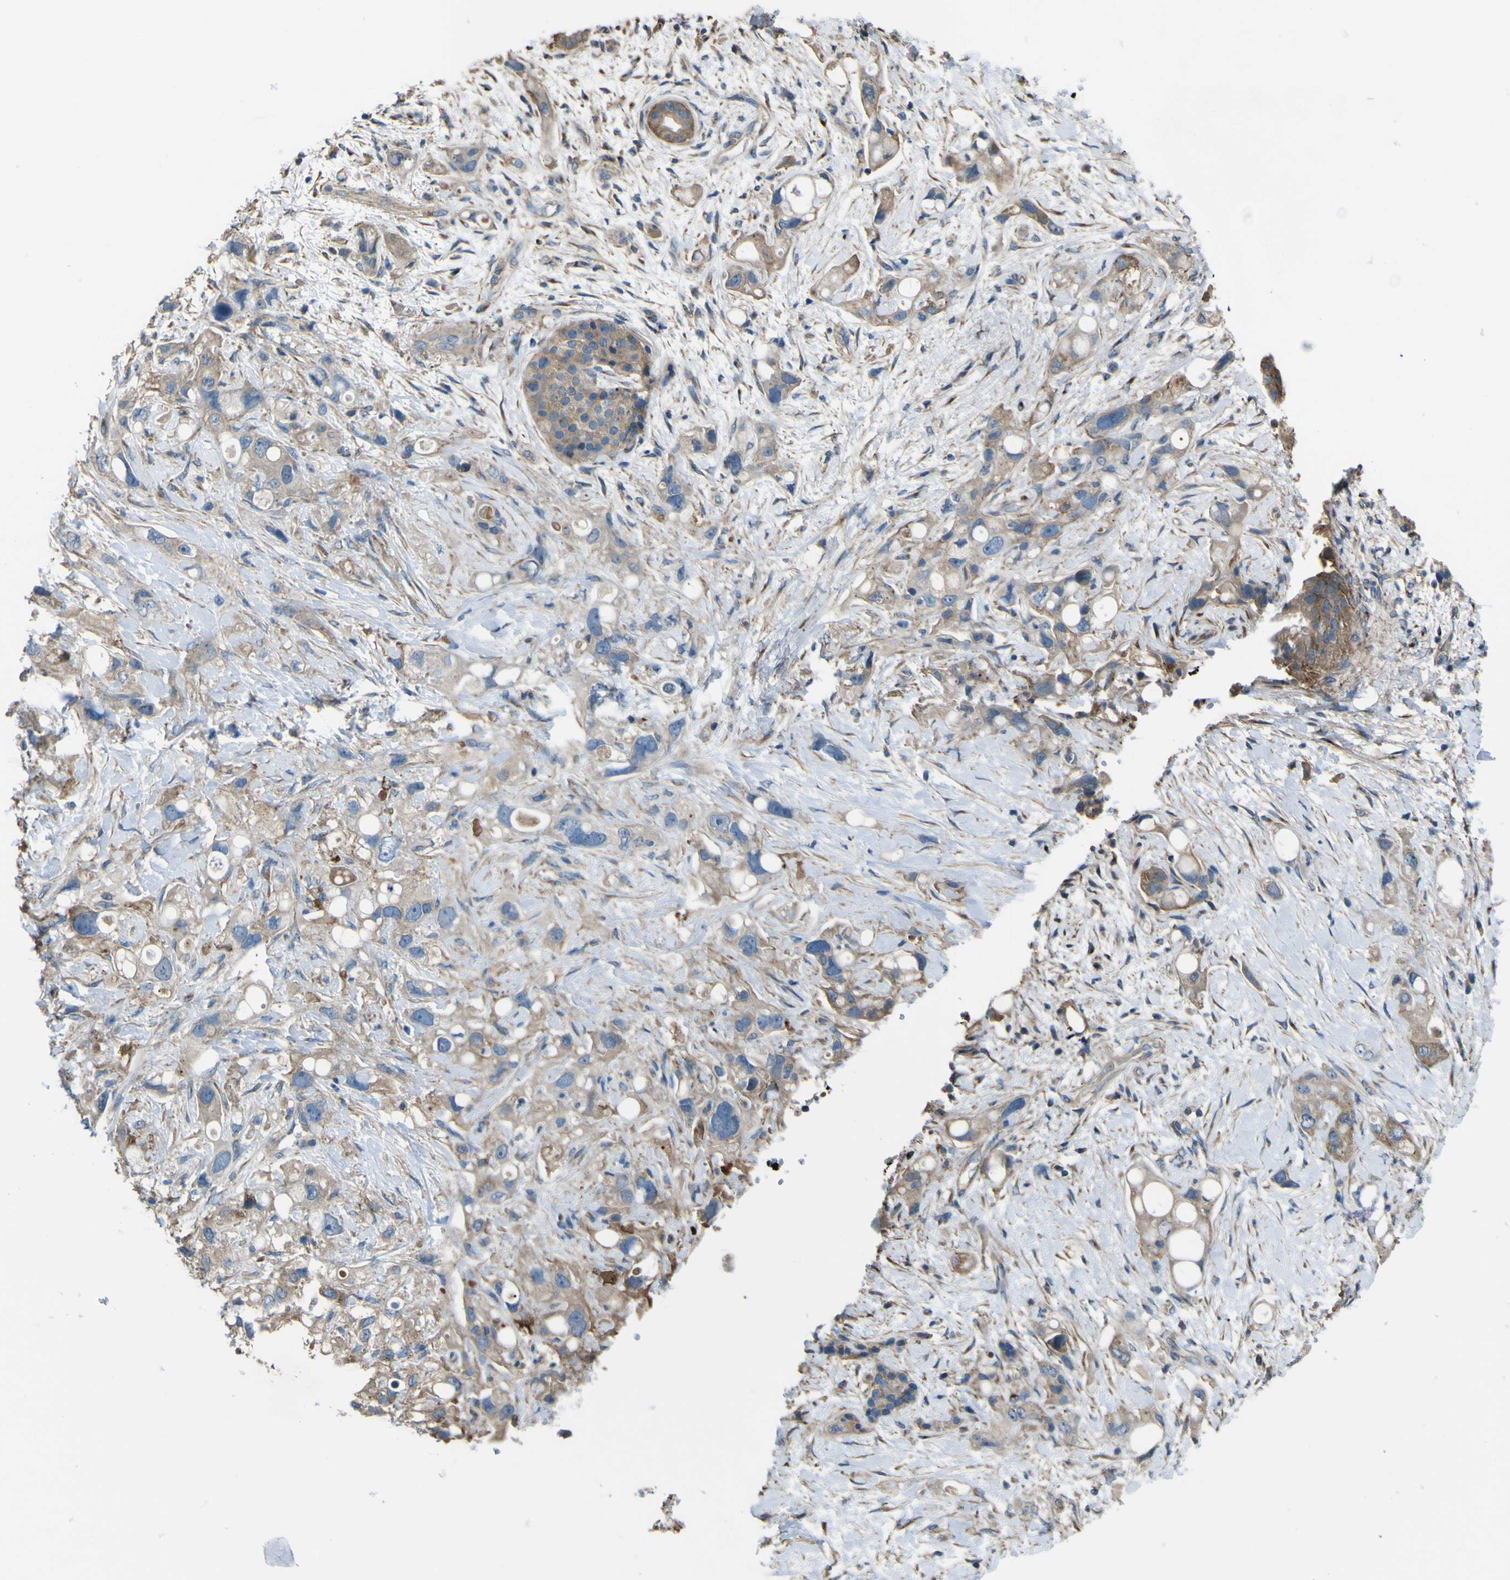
{"staining": {"intensity": "weak", "quantity": ">75%", "location": "cytoplasmic/membranous"}, "tissue": "pancreatic cancer", "cell_type": "Tumor cells", "image_type": "cancer", "snomed": [{"axis": "morphology", "description": "Adenocarcinoma, NOS"}, {"axis": "topography", "description": "Pancreas"}], "caption": "This image displays immunohistochemistry staining of pancreatic cancer (adenocarcinoma), with low weak cytoplasmic/membranous positivity in about >75% of tumor cells.", "gene": "NAALADL2", "patient": {"sex": "female", "age": 56}}